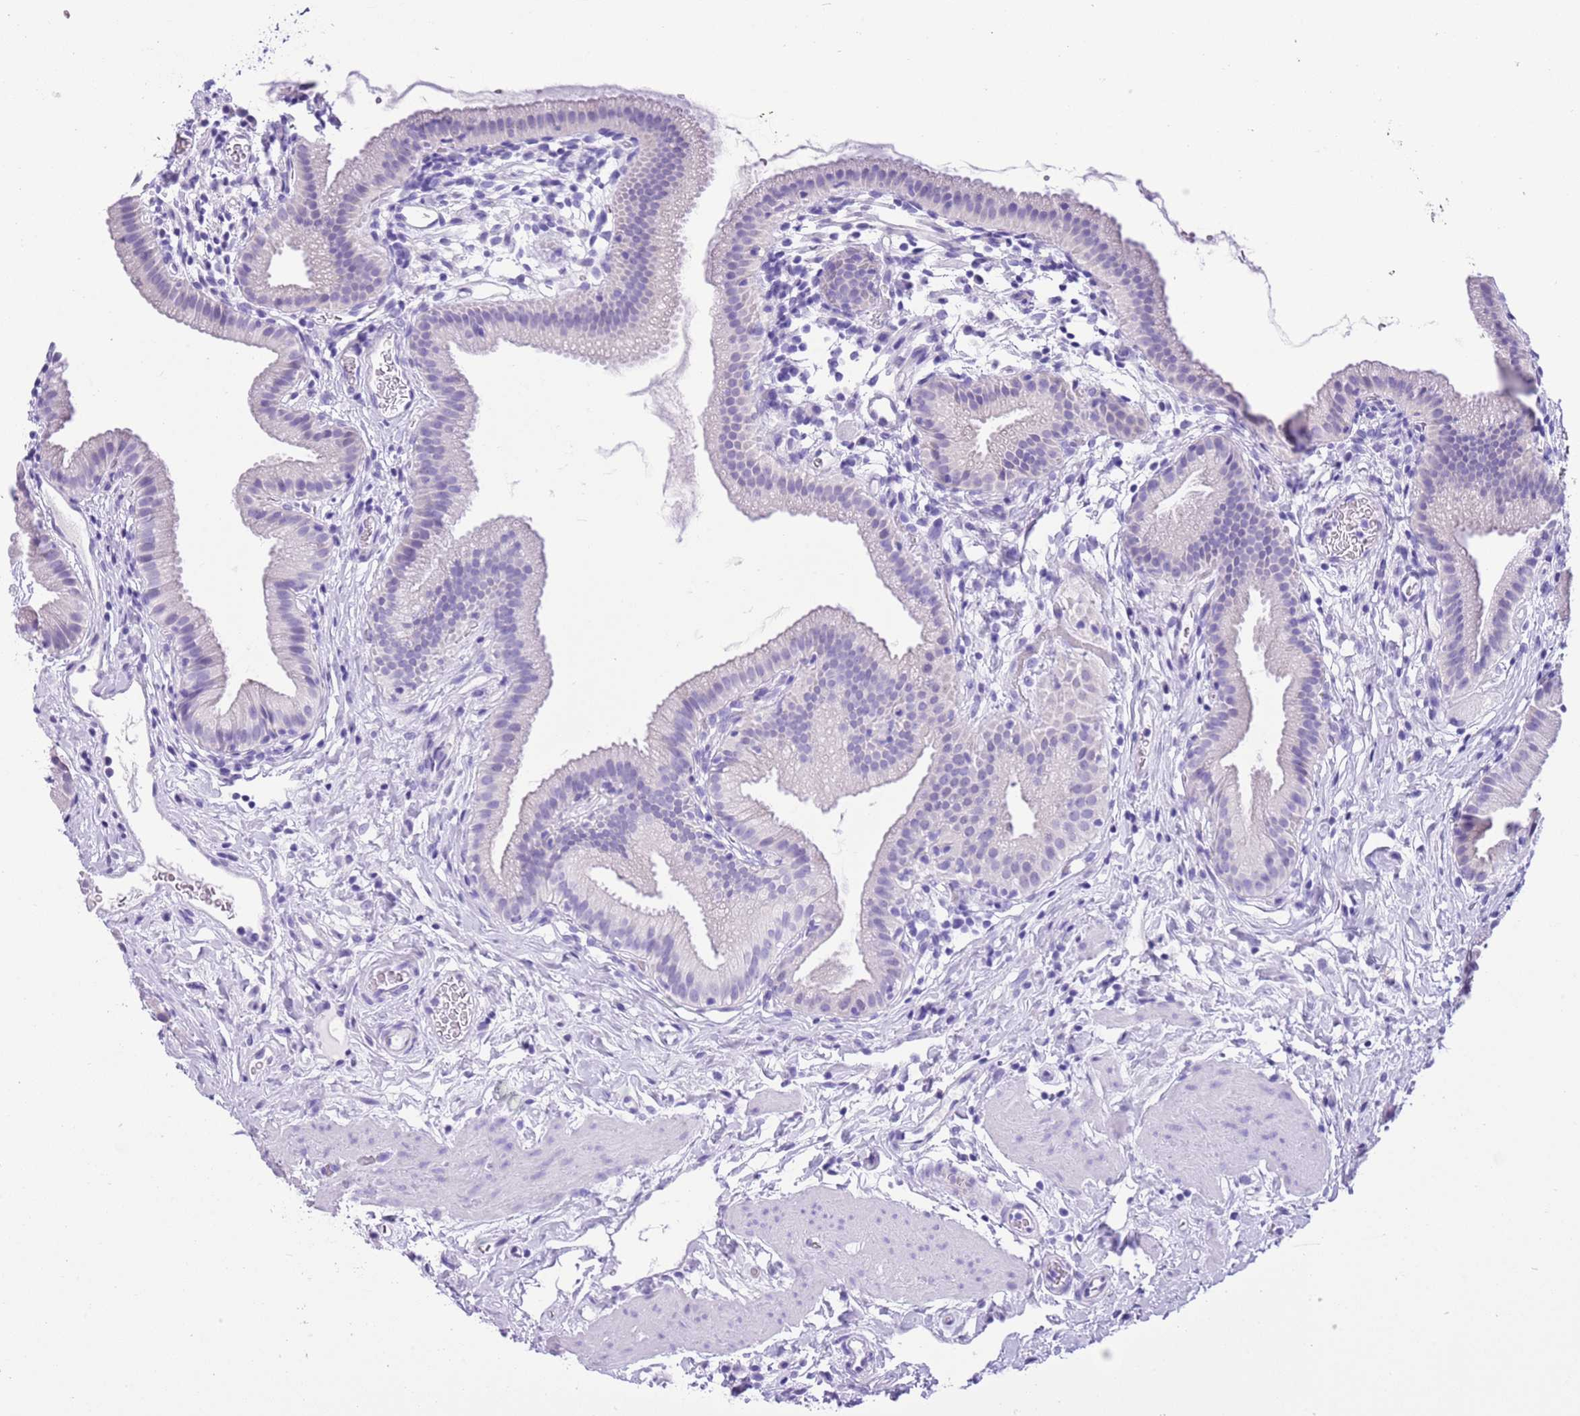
{"staining": {"intensity": "negative", "quantity": "none", "location": "none"}, "tissue": "gallbladder", "cell_type": "Glandular cells", "image_type": "normal", "snomed": [{"axis": "morphology", "description": "Normal tissue, NOS"}, {"axis": "topography", "description": "Gallbladder"}], "caption": "Protein analysis of normal gallbladder reveals no significant staining in glandular cells. (Brightfield microscopy of DAB (3,3'-diaminobenzidine) IHC at high magnification).", "gene": "TMEM185A", "patient": {"sex": "female", "age": 46}}